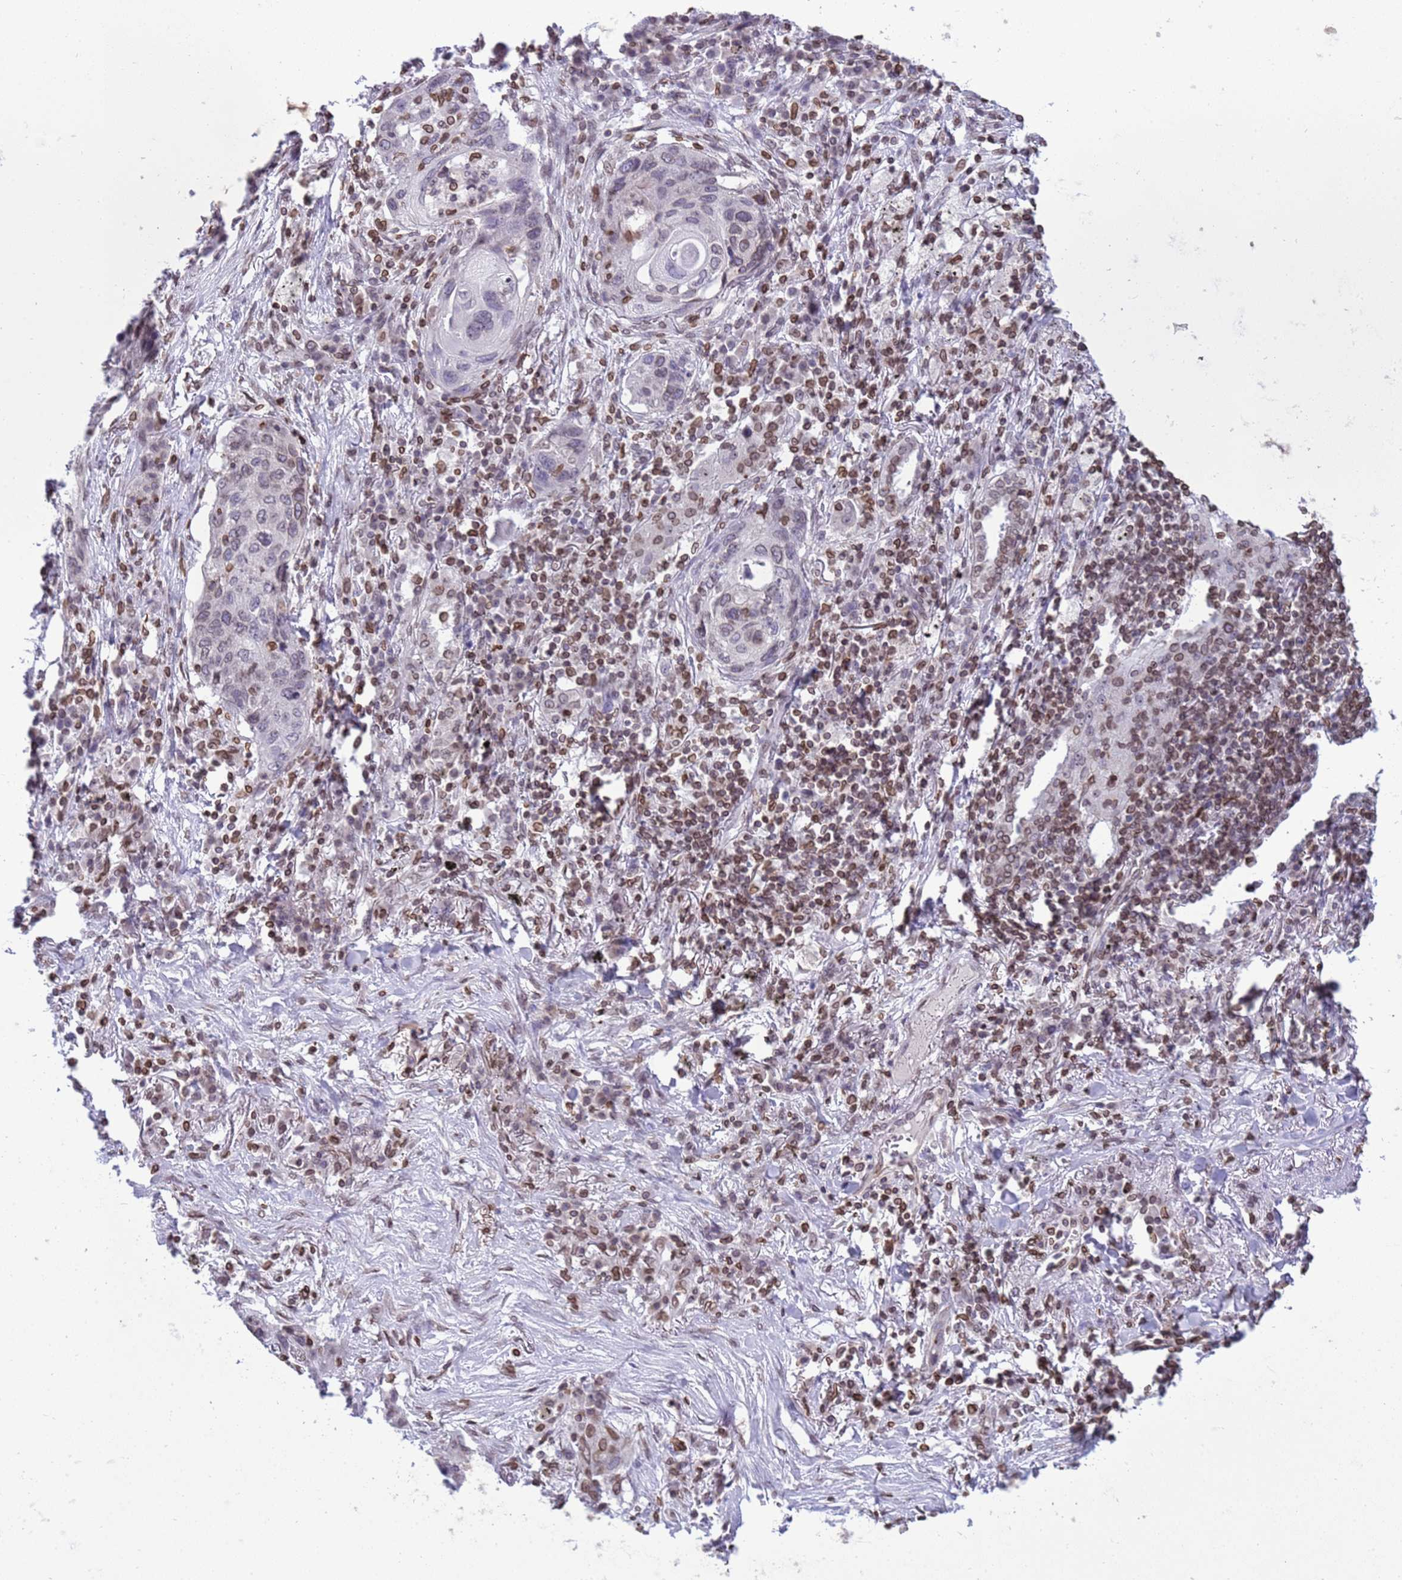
{"staining": {"intensity": "negative", "quantity": "none", "location": "none"}, "tissue": "lung cancer", "cell_type": "Tumor cells", "image_type": "cancer", "snomed": [{"axis": "morphology", "description": "Squamous cell carcinoma, NOS"}, {"axis": "topography", "description": "Lung"}], "caption": "The IHC photomicrograph has no significant expression in tumor cells of squamous cell carcinoma (lung) tissue.", "gene": "DHX37", "patient": {"sex": "female", "age": 63}}